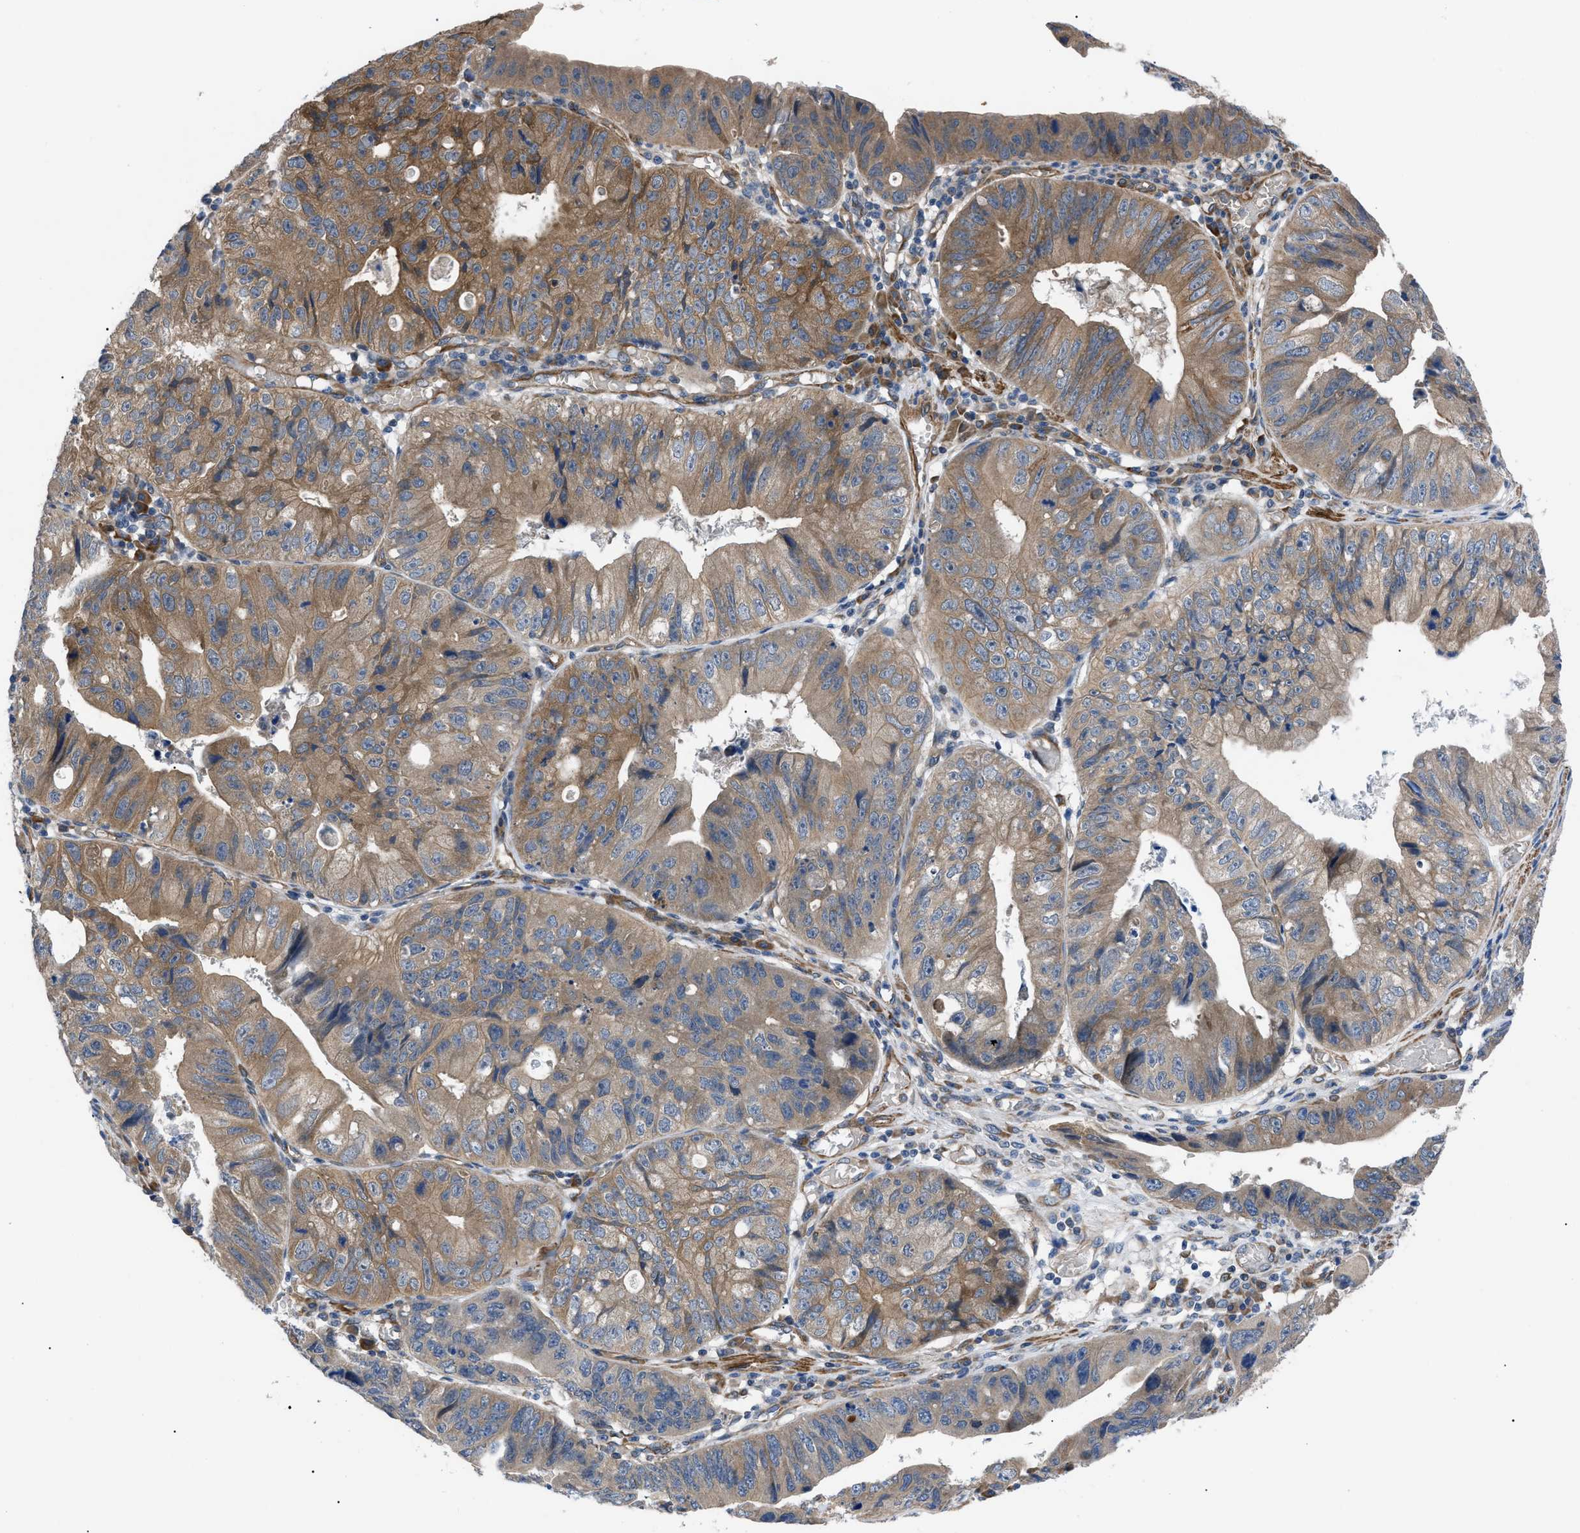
{"staining": {"intensity": "moderate", "quantity": "25%-75%", "location": "cytoplasmic/membranous"}, "tissue": "stomach cancer", "cell_type": "Tumor cells", "image_type": "cancer", "snomed": [{"axis": "morphology", "description": "Adenocarcinoma, NOS"}, {"axis": "topography", "description": "Stomach"}], "caption": "Stomach cancer stained for a protein displays moderate cytoplasmic/membranous positivity in tumor cells.", "gene": "MYO10", "patient": {"sex": "male", "age": 59}}